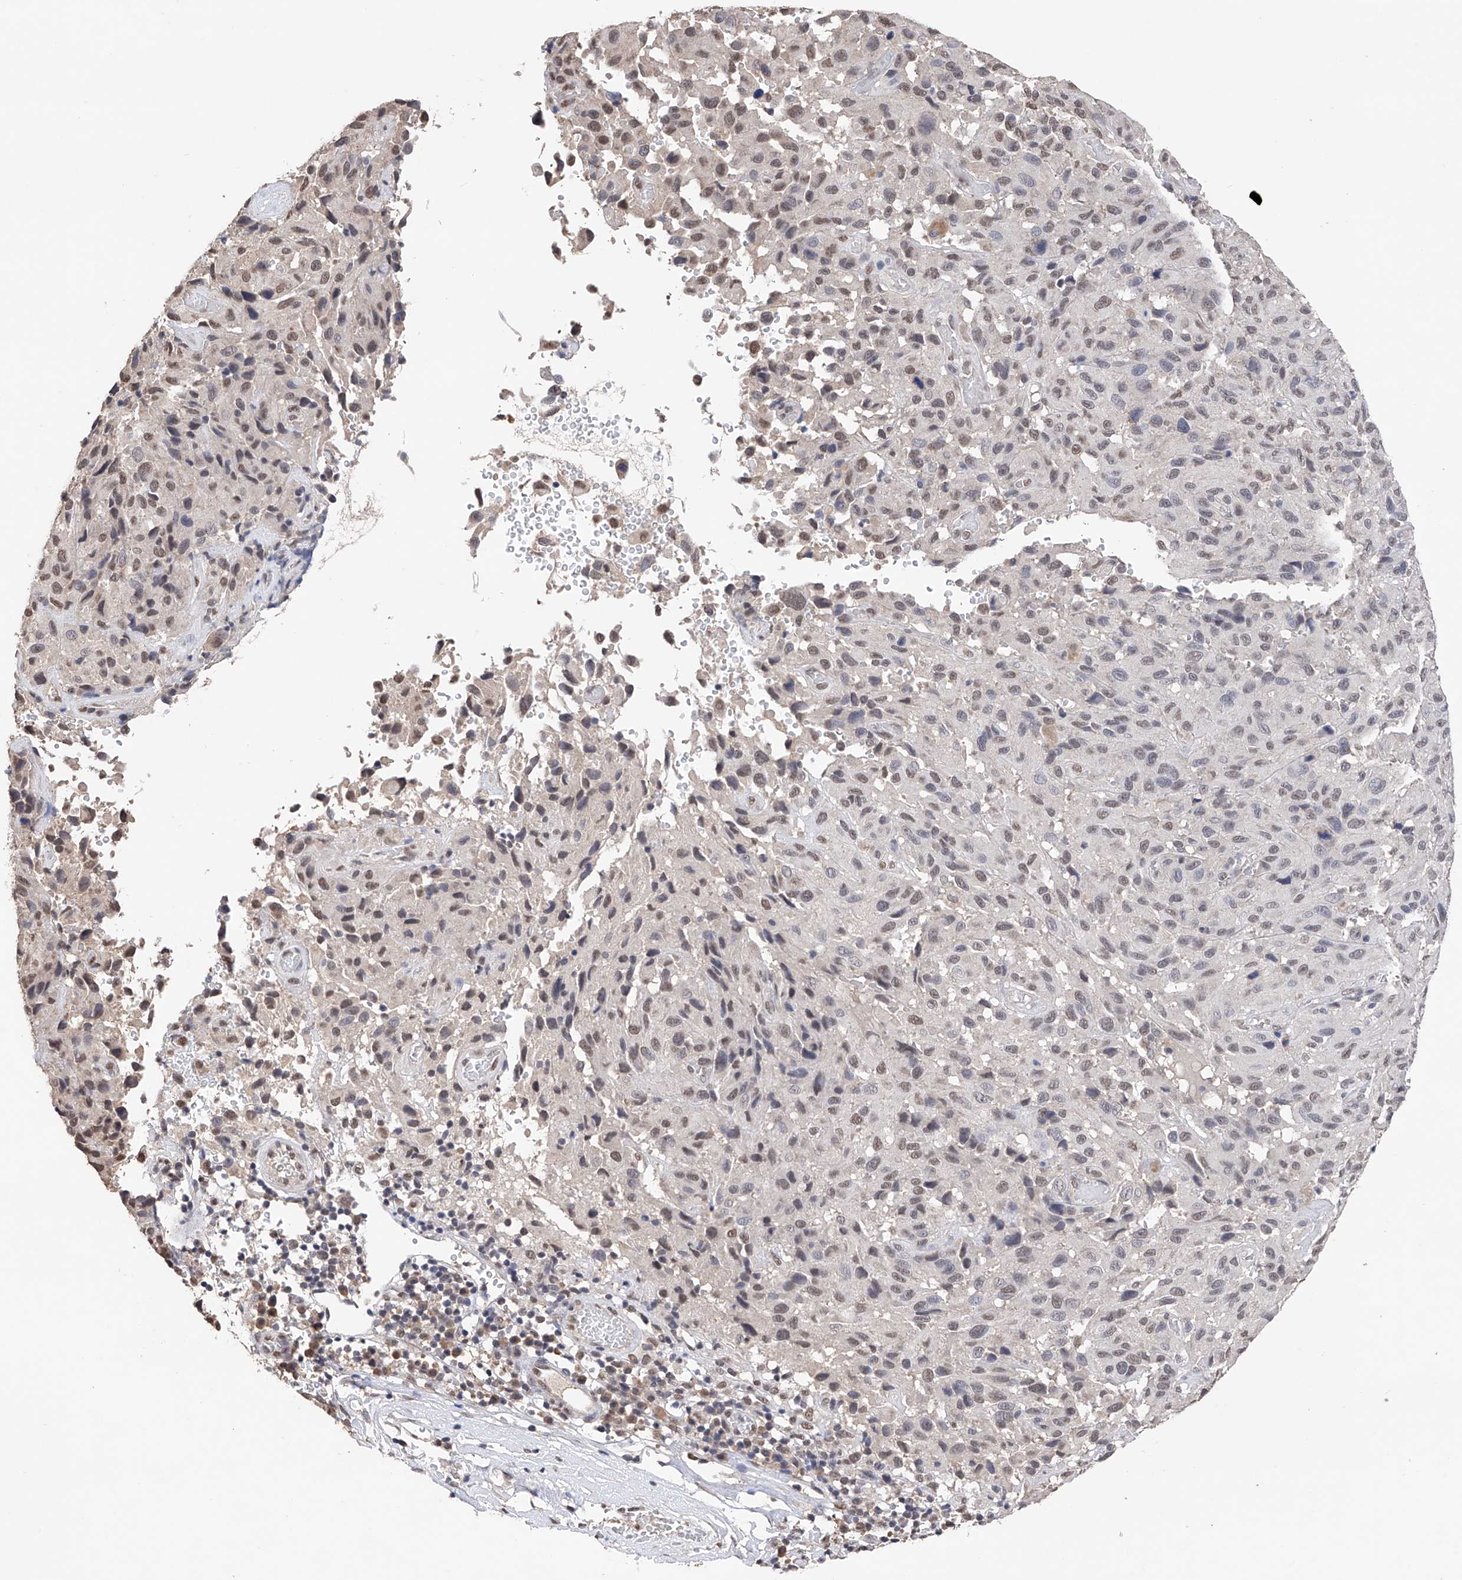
{"staining": {"intensity": "weak", "quantity": "25%-75%", "location": "nuclear"}, "tissue": "melanoma", "cell_type": "Tumor cells", "image_type": "cancer", "snomed": [{"axis": "morphology", "description": "Malignant melanoma, NOS"}, {"axis": "topography", "description": "Skin"}], "caption": "Protein analysis of melanoma tissue shows weak nuclear staining in about 25%-75% of tumor cells. The protein is shown in brown color, while the nuclei are stained blue.", "gene": "DMAP1", "patient": {"sex": "male", "age": 66}}